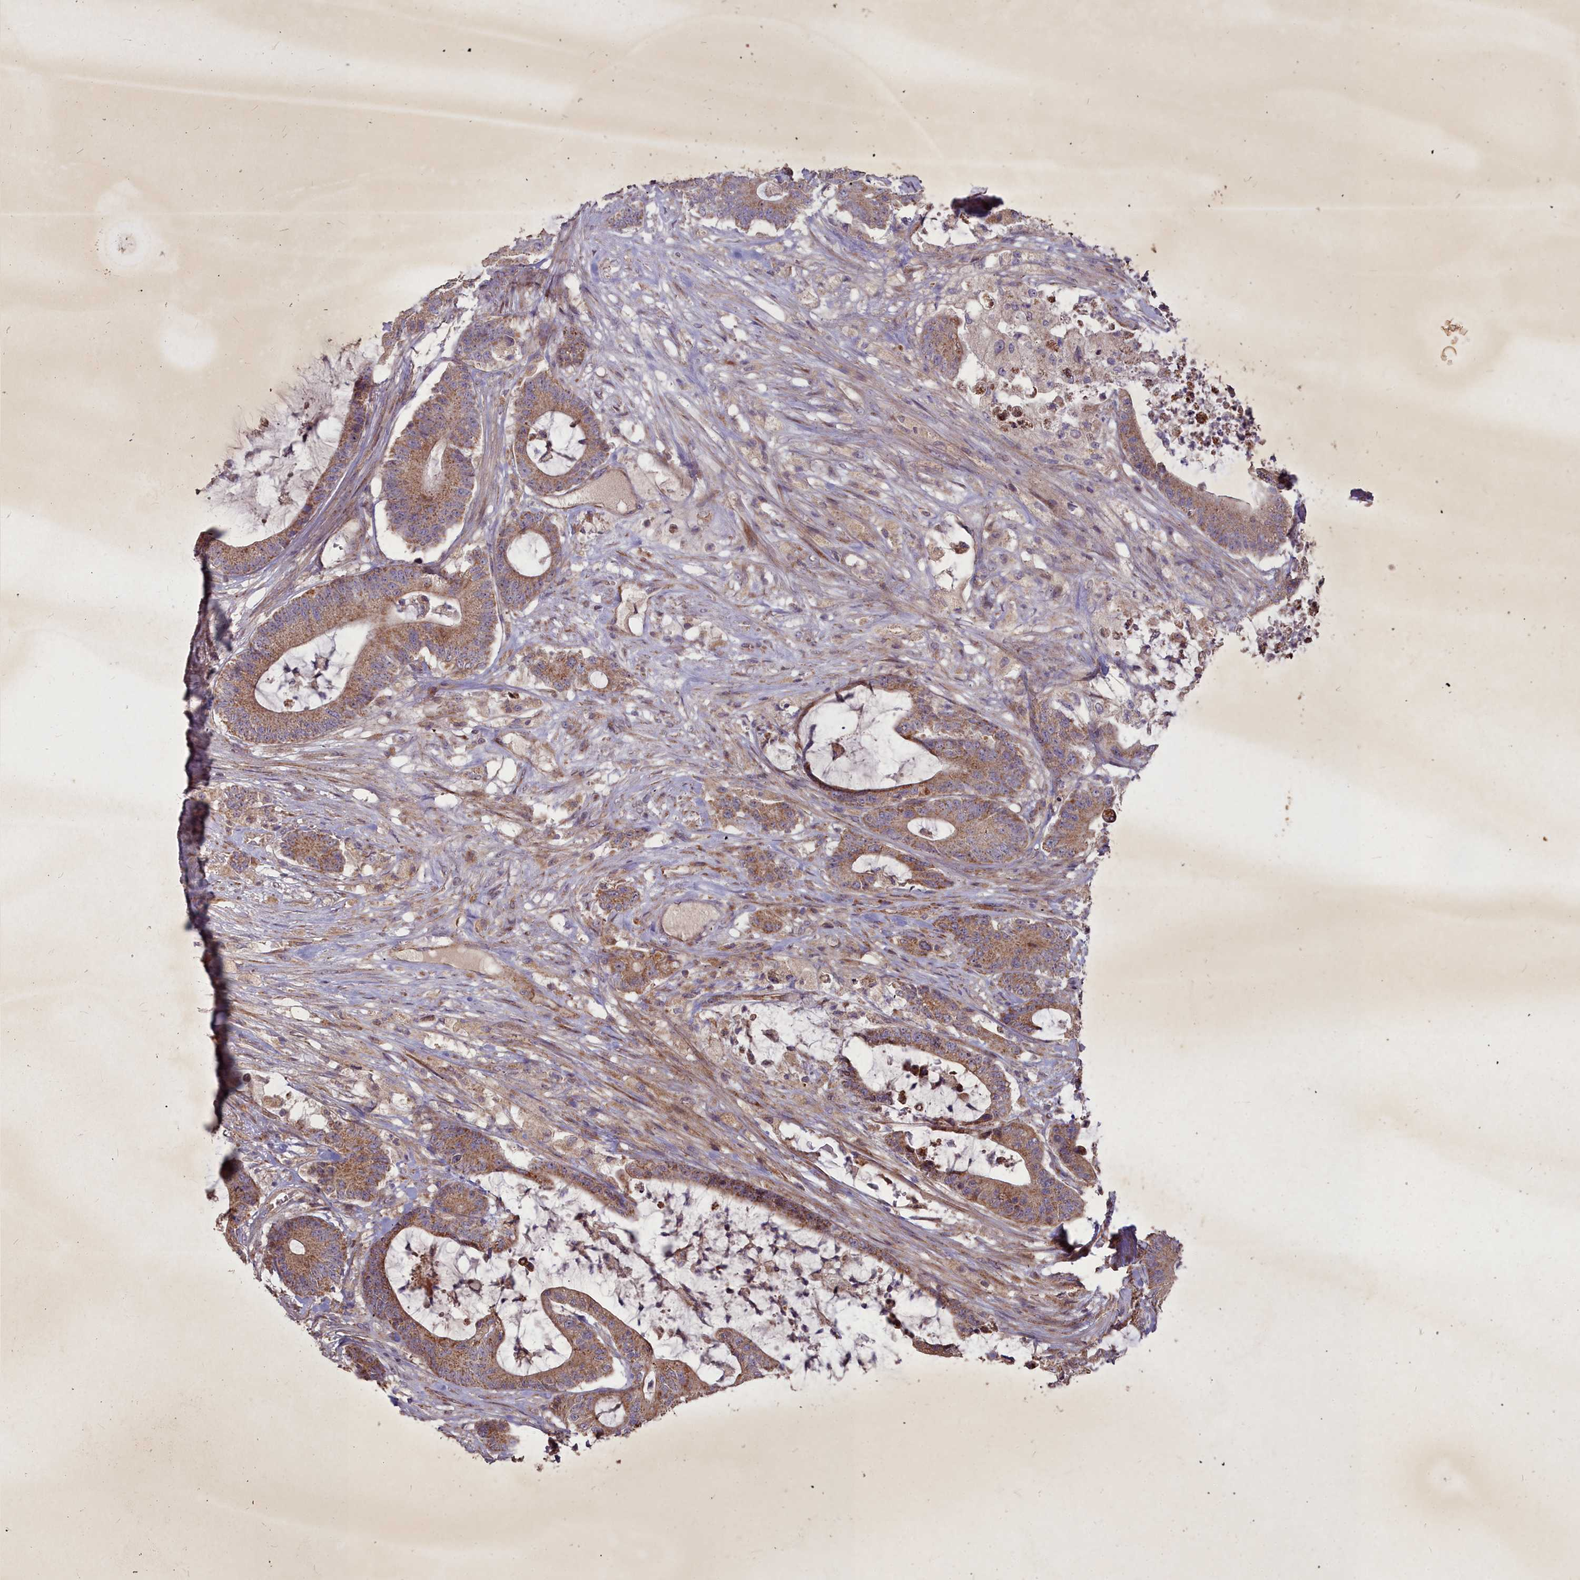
{"staining": {"intensity": "moderate", "quantity": ">75%", "location": "cytoplasmic/membranous"}, "tissue": "colorectal cancer", "cell_type": "Tumor cells", "image_type": "cancer", "snomed": [{"axis": "morphology", "description": "Adenocarcinoma, NOS"}, {"axis": "topography", "description": "Colon"}], "caption": "An image of human colorectal adenocarcinoma stained for a protein shows moderate cytoplasmic/membranous brown staining in tumor cells.", "gene": "COX11", "patient": {"sex": "female", "age": 84}}